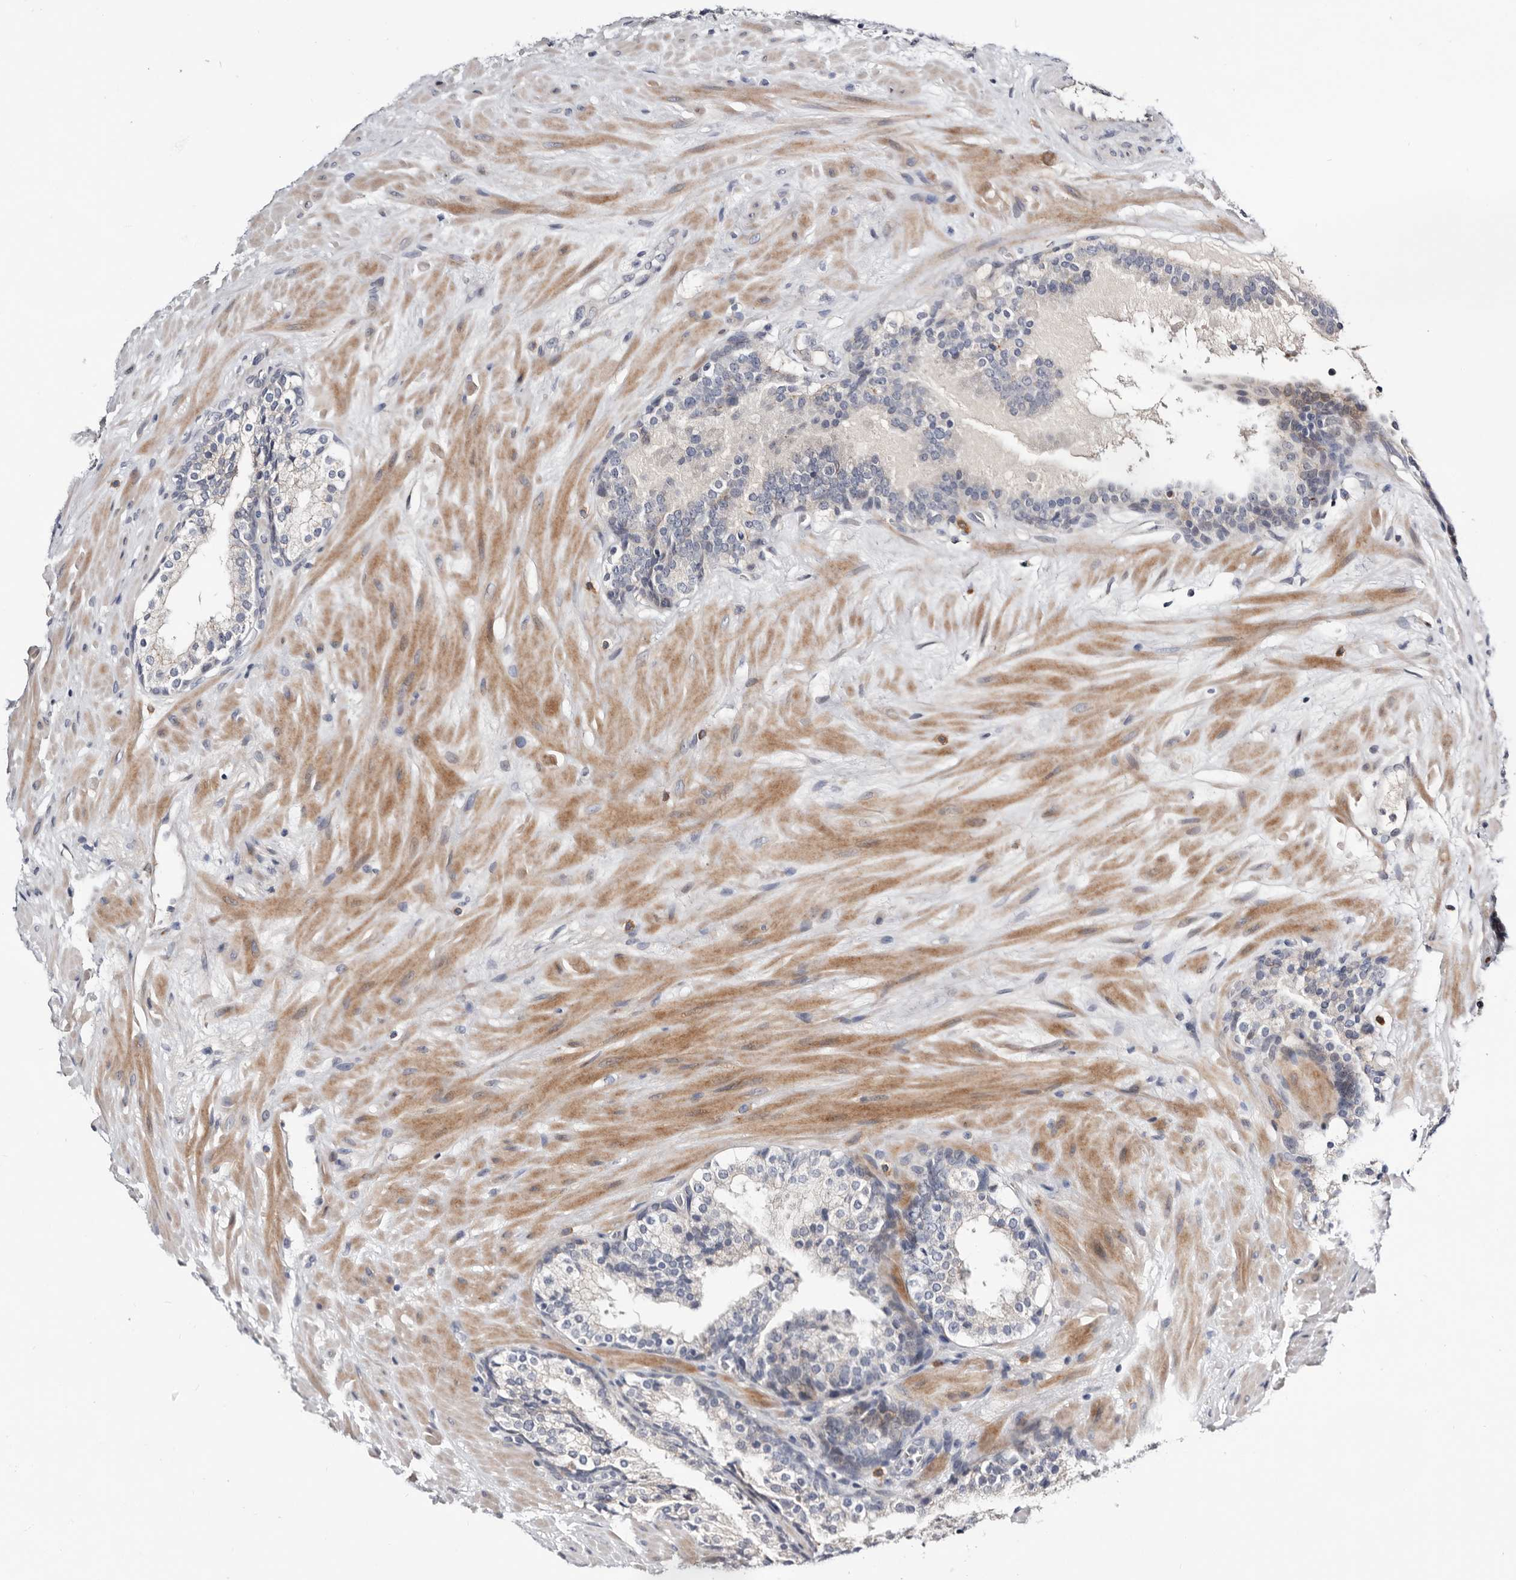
{"staining": {"intensity": "negative", "quantity": "none", "location": "none"}, "tissue": "prostate cancer", "cell_type": "Tumor cells", "image_type": "cancer", "snomed": [{"axis": "morphology", "description": "Adenocarcinoma, High grade"}, {"axis": "topography", "description": "Prostate"}], "caption": "Tumor cells show no significant protein positivity in prostate cancer (high-grade adenocarcinoma).", "gene": "USH1C", "patient": {"sex": "male", "age": 56}}